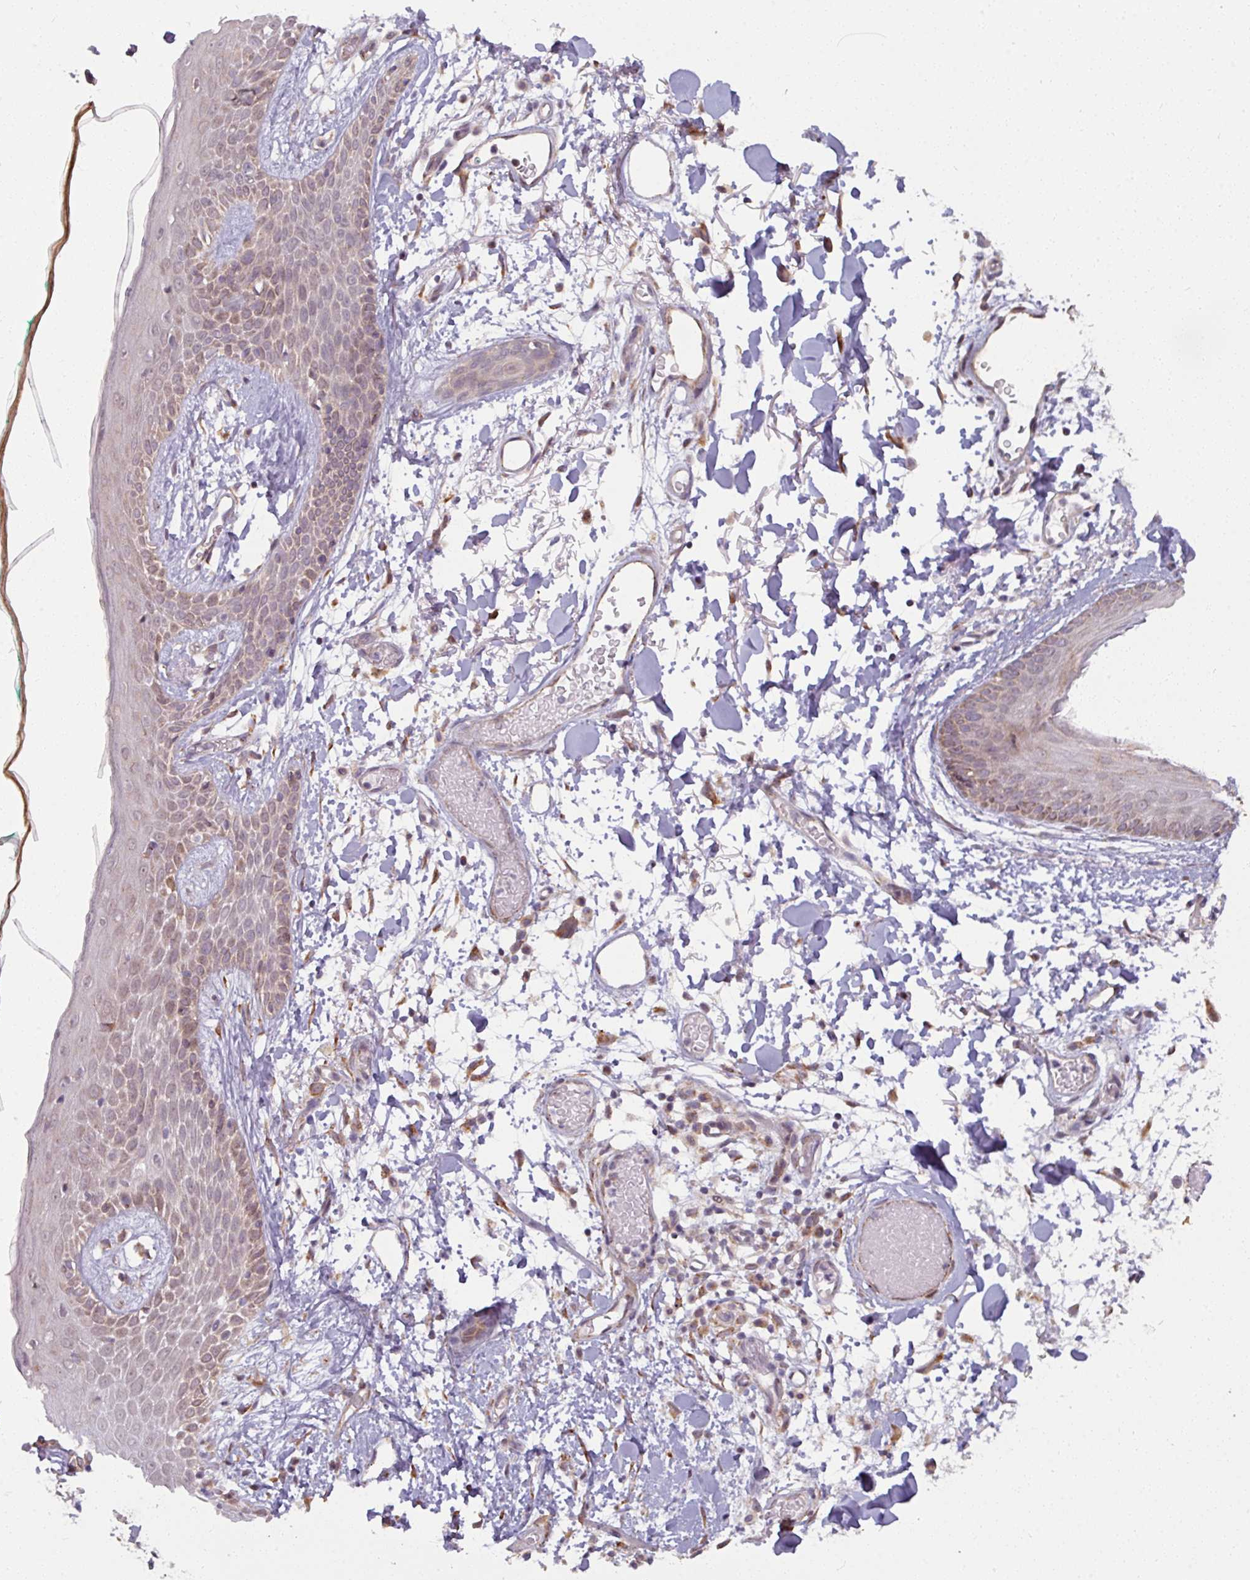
{"staining": {"intensity": "moderate", "quantity": ">75%", "location": "cytoplasmic/membranous"}, "tissue": "skin", "cell_type": "Fibroblasts", "image_type": "normal", "snomed": [{"axis": "morphology", "description": "Normal tissue, NOS"}, {"axis": "topography", "description": "Skin"}], "caption": "Skin stained with DAB (3,3'-diaminobenzidine) immunohistochemistry exhibits medium levels of moderate cytoplasmic/membranous expression in about >75% of fibroblasts. Nuclei are stained in blue.", "gene": "MAGT1", "patient": {"sex": "male", "age": 79}}